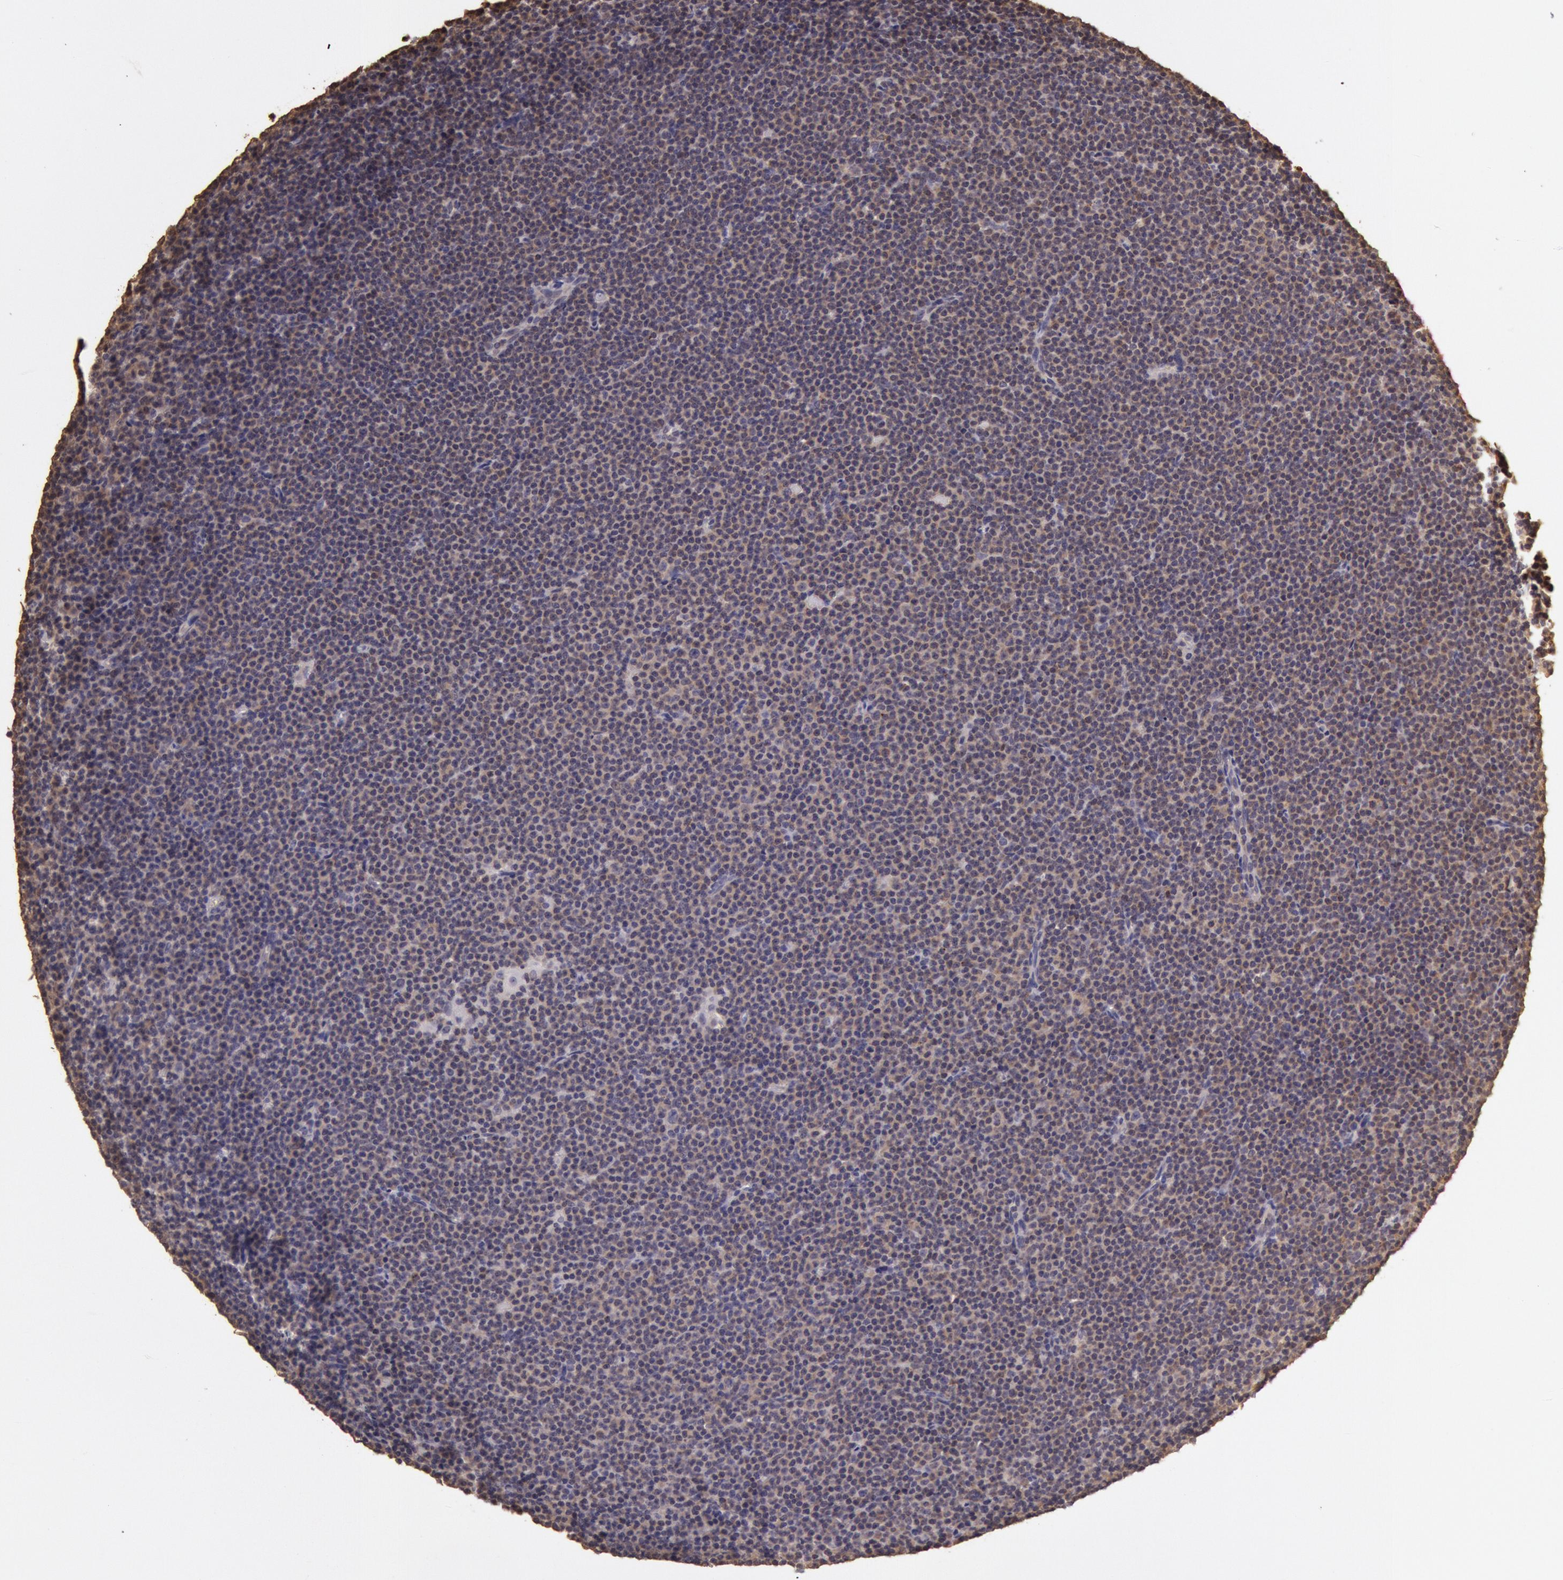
{"staining": {"intensity": "weak", "quantity": "<25%", "location": "cytoplasmic/membranous"}, "tissue": "lymphoma", "cell_type": "Tumor cells", "image_type": "cancer", "snomed": [{"axis": "morphology", "description": "Malignant lymphoma, non-Hodgkin's type, Low grade"}, {"axis": "topography", "description": "Lymph node"}], "caption": "A photomicrograph of human lymphoma is negative for staining in tumor cells.", "gene": "SOD1", "patient": {"sex": "female", "age": 69}}